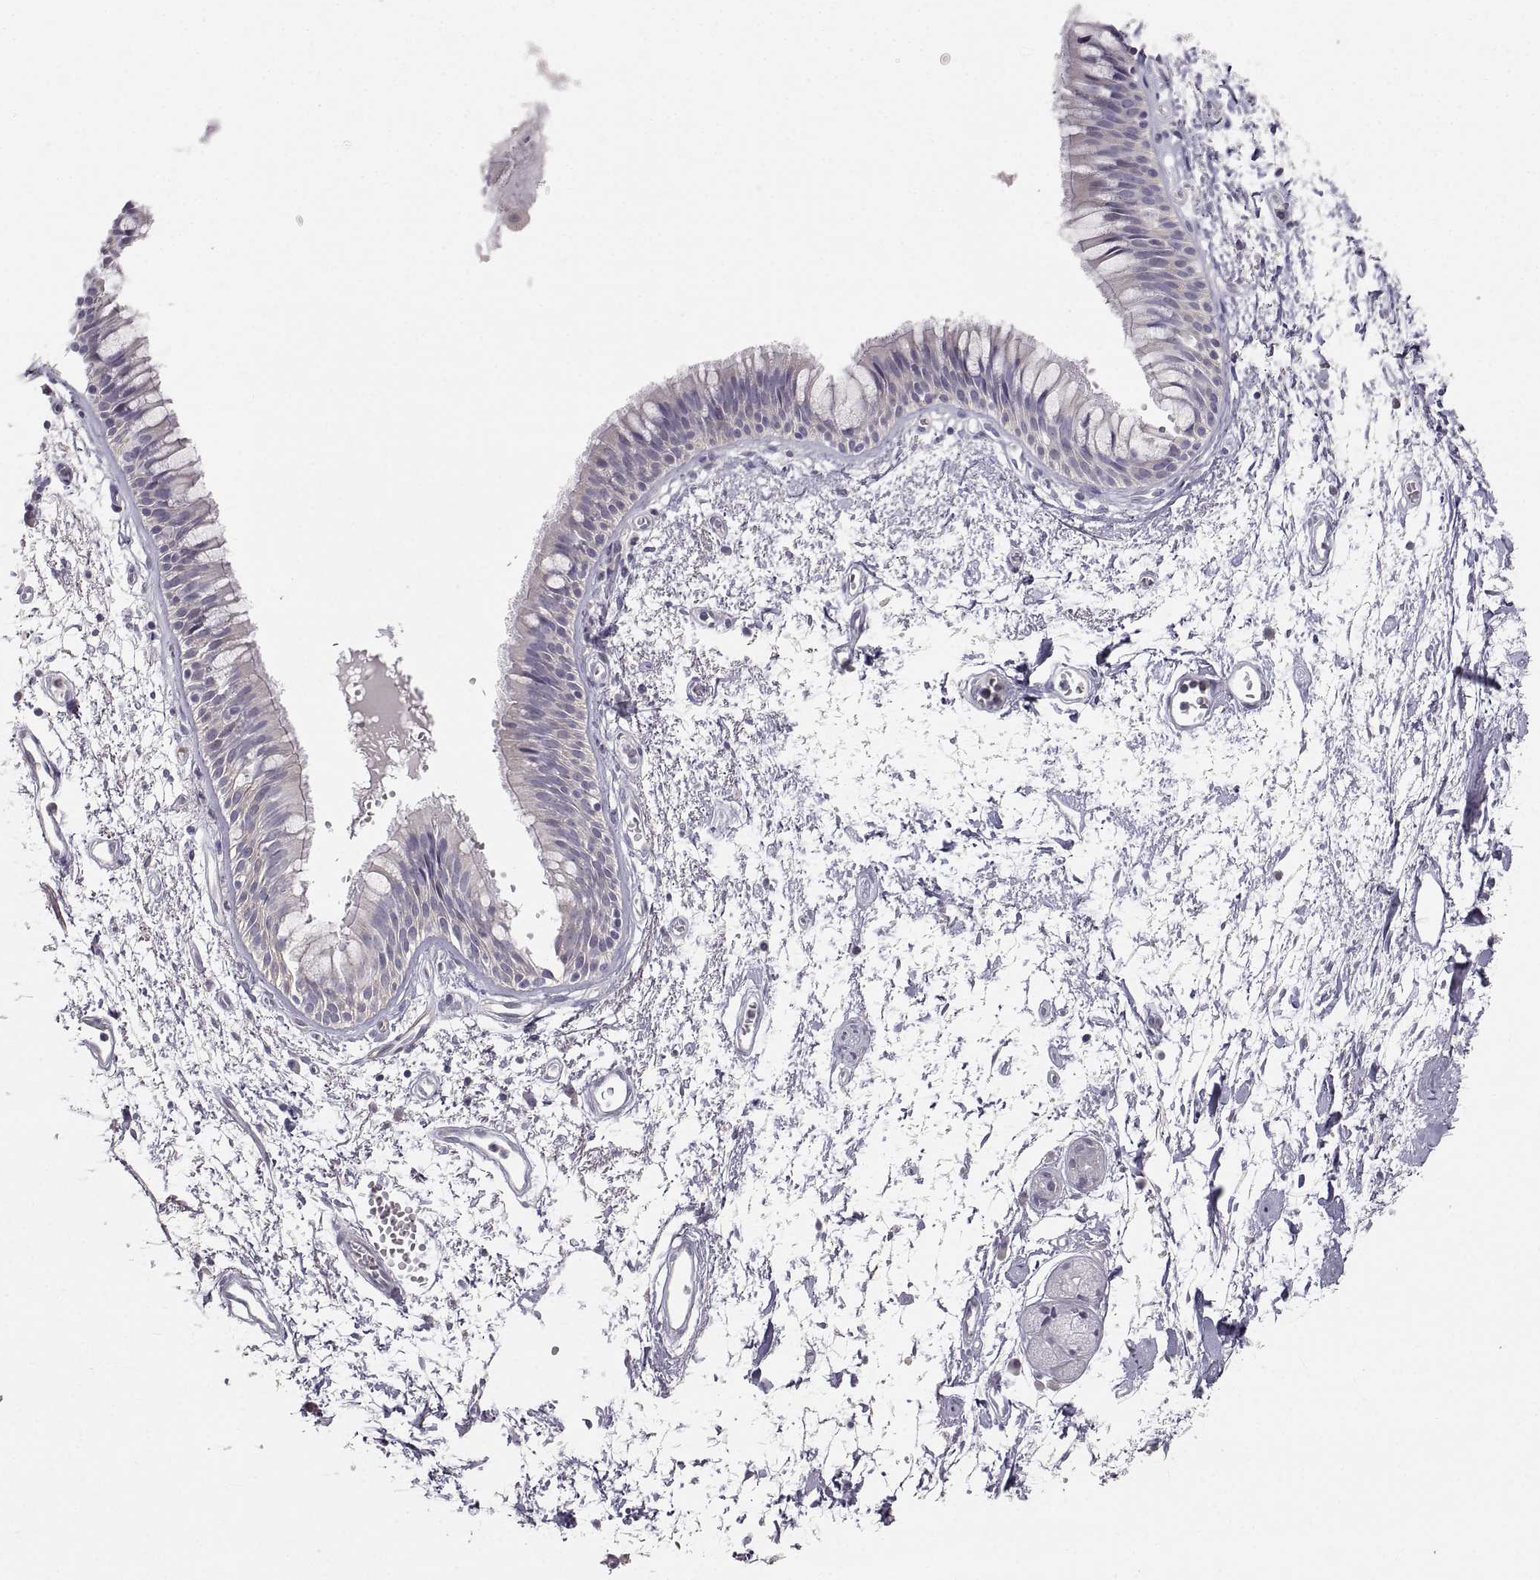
{"staining": {"intensity": "negative", "quantity": "none", "location": "none"}, "tissue": "bronchus", "cell_type": "Respiratory epithelial cells", "image_type": "normal", "snomed": [{"axis": "morphology", "description": "Normal tissue, NOS"}, {"axis": "topography", "description": "Cartilage tissue"}, {"axis": "topography", "description": "Bronchus"}], "caption": "This is an immunohistochemistry image of normal bronchus. There is no expression in respiratory epithelial cells.", "gene": "ZNF185", "patient": {"sex": "male", "age": 66}}